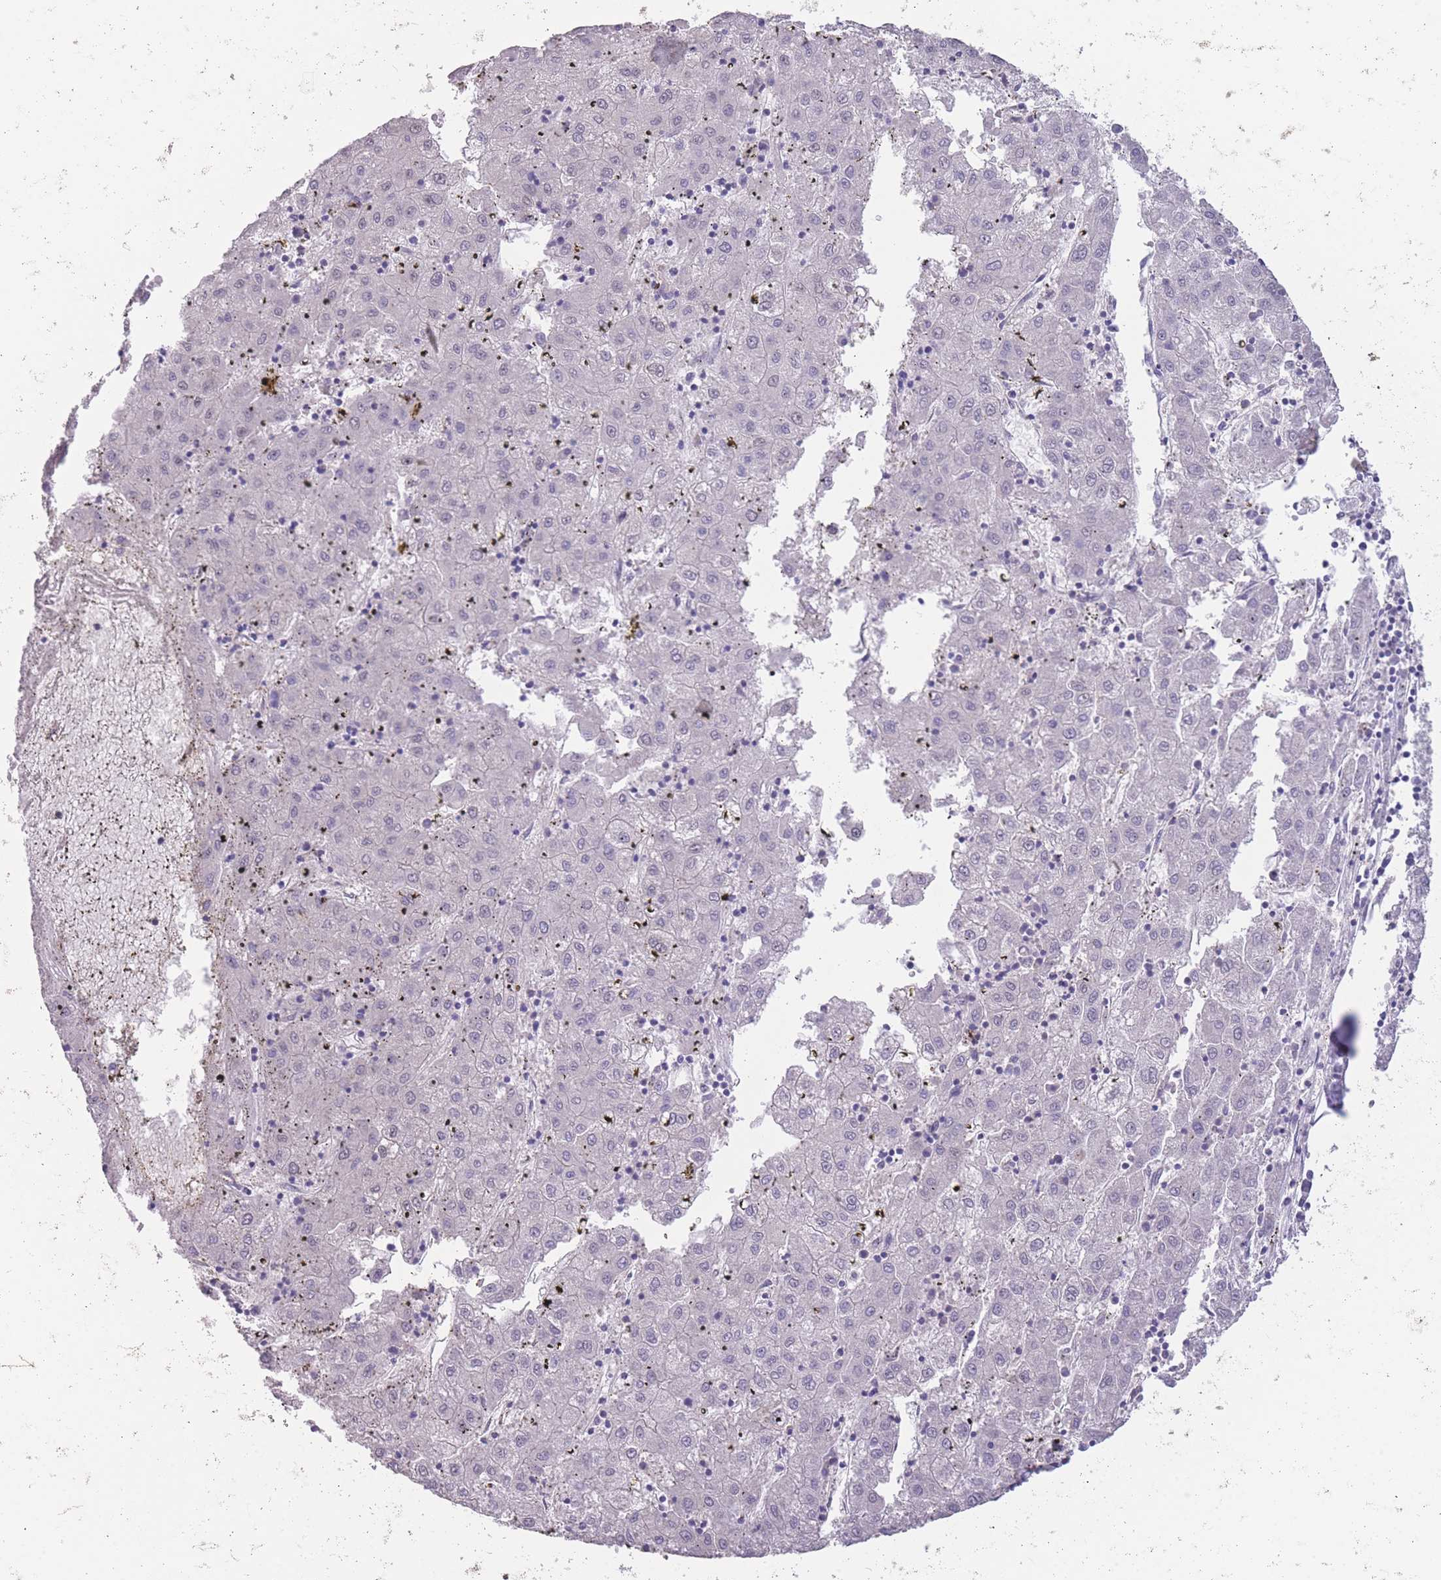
{"staining": {"intensity": "negative", "quantity": "none", "location": "none"}, "tissue": "liver cancer", "cell_type": "Tumor cells", "image_type": "cancer", "snomed": [{"axis": "morphology", "description": "Carcinoma, Hepatocellular, NOS"}, {"axis": "topography", "description": "Liver"}], "caption": "The IHC micrograph has no significant expression in tumor cells of liver cancer (hepatocellular carcinoma) tissue.", "gene": "RSPH10B", "patient": {"sex": "male", "age": 72}}